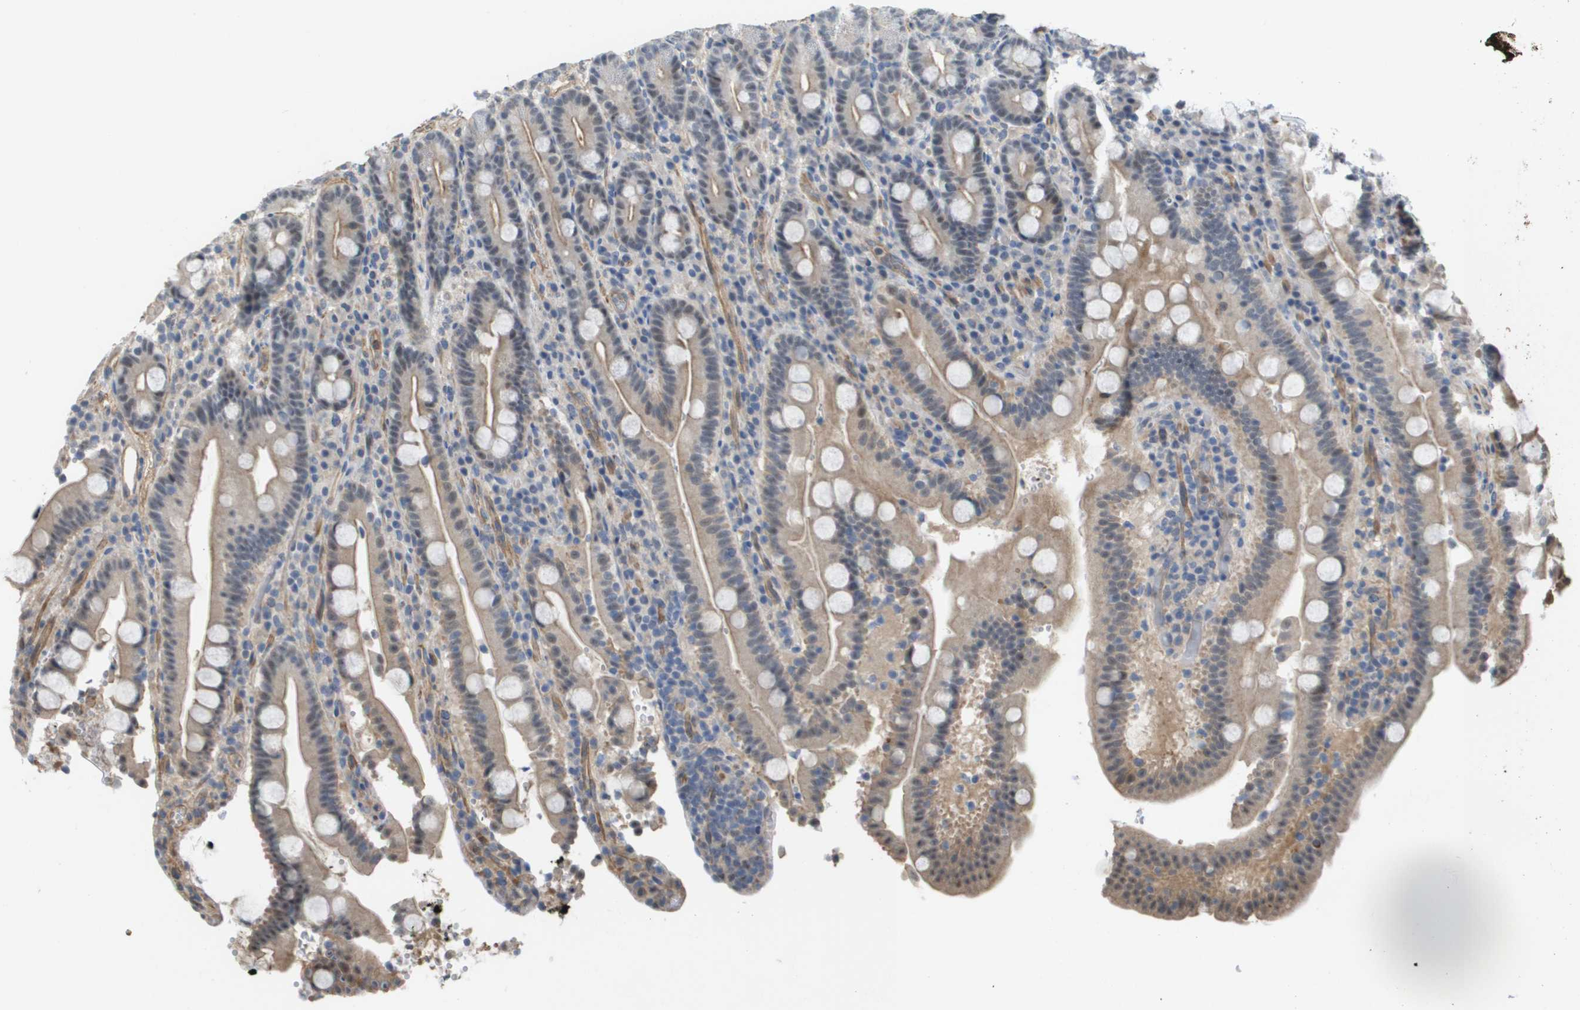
{"staining": {"intensity": "weak", "quantity": "<25%", "location": "cytoplasmic/membranous,nuclear"}, "tissue": "duodenum", "cell_type": "Glandular cells", "image_type": "normal", "snomed": [{"axis": "morphology", "description": "Normal tissue, NOS"}, {"axis": "topography", "description": "Small intestine, NOS"}], "caption": "Immunohistochemistry histopathology image of unremarkable human duodenum stained for a protein (brown), which shows no expression in glandular cells. (Stains: DAB (3,3'-diaminobenzidine) IHC with hematoxylin counter stain, Microscopy: brightfield microscopy at high magnification).", "gene": "RNF112", "patient": {"sex": "female", "age": 71}}